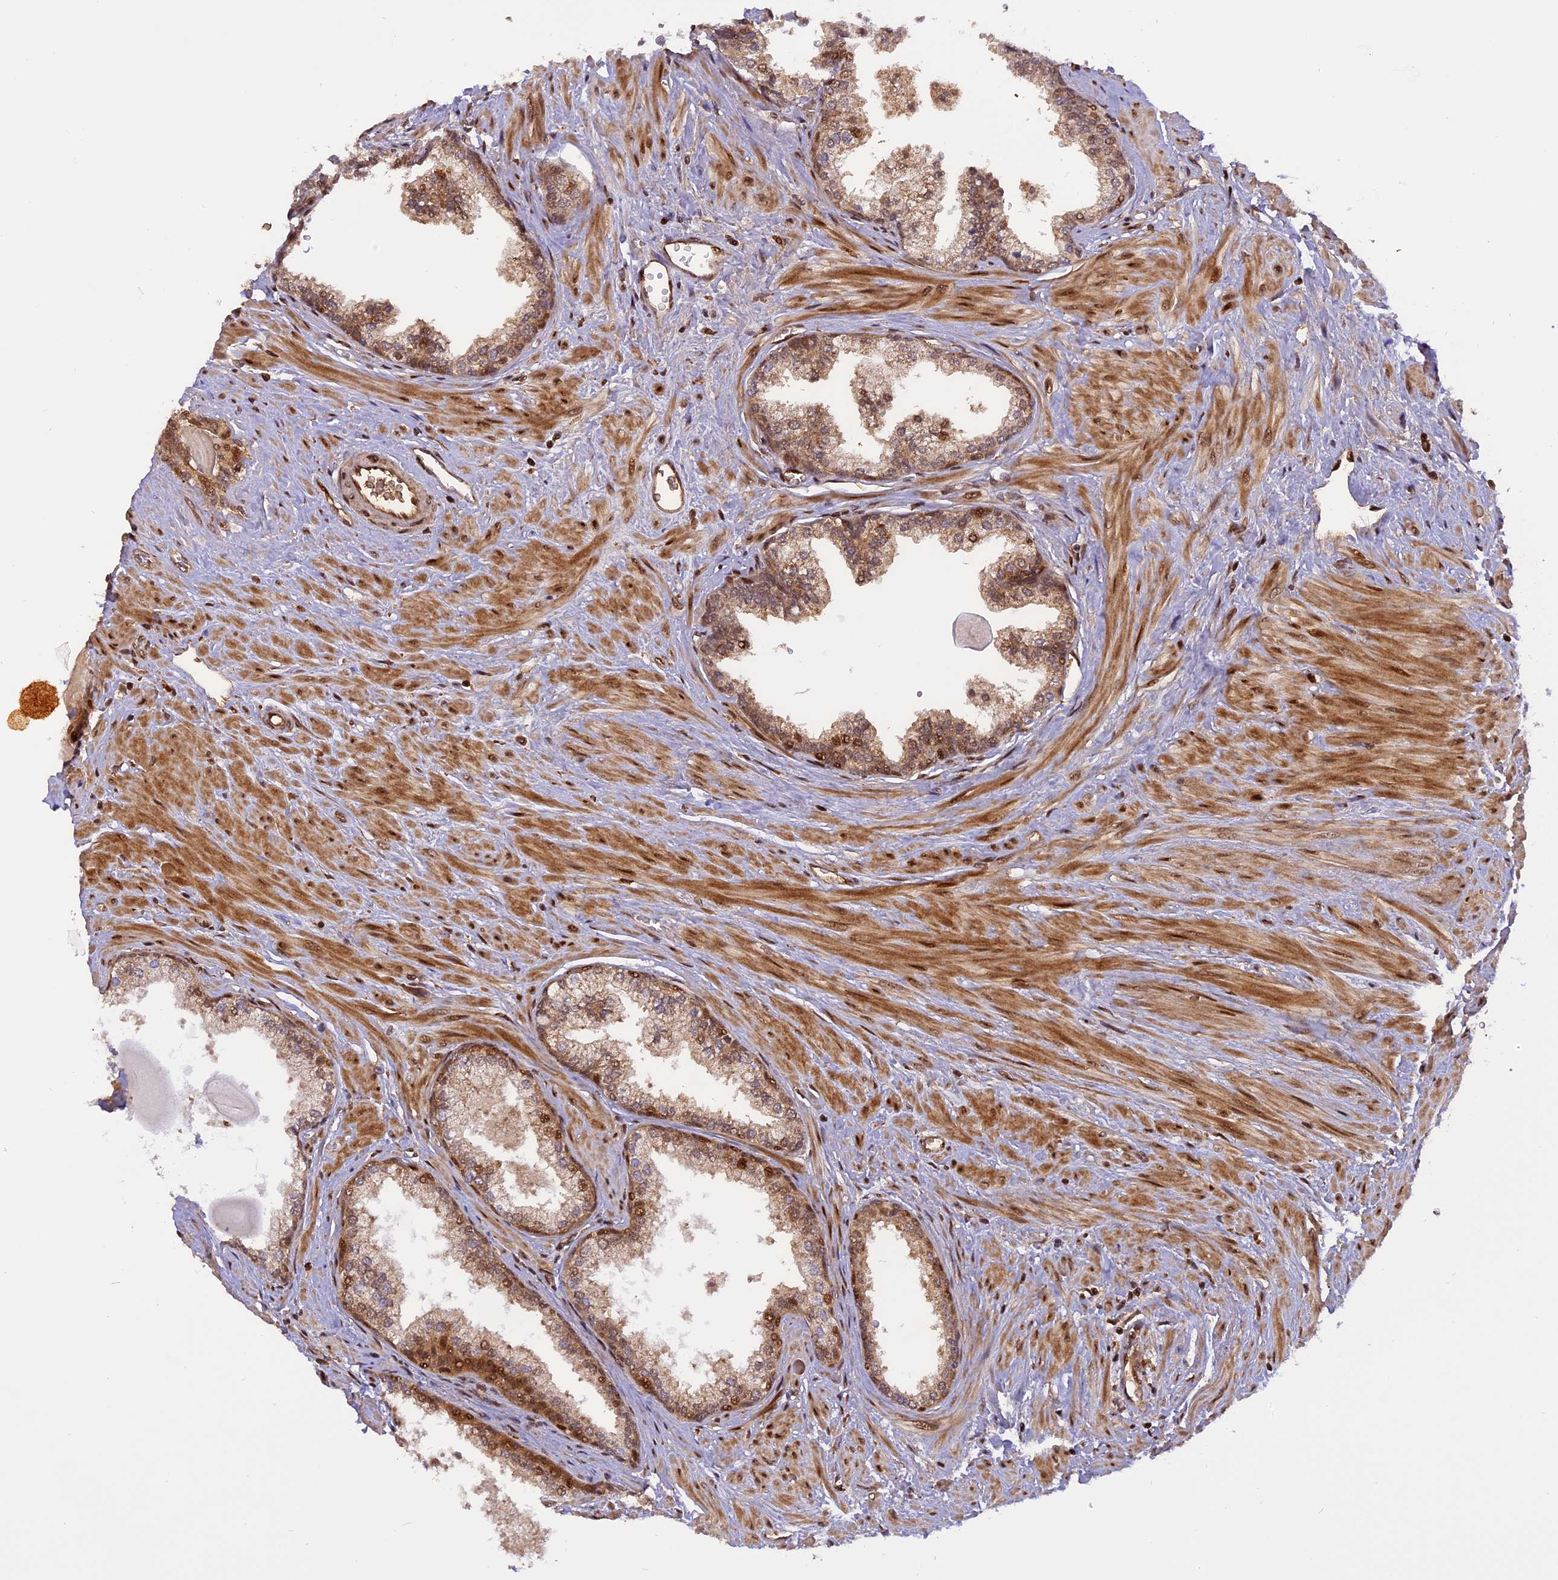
{"staining": {"intensity": "moderate", "quantity": "25%-75%", "location": "cytoplasmic/membranous,nuclear"}, "tissue": "prostate", "cell_type": "Glandular cells", "image_type": "normal", "snomed": [{"axis": "morphology", "description": "Normal tissue, NOS"}, {"axis": "topography", "description": "Prostate"}], "caption": "Brown immunohistochemical staining in normal prostate demonstrates moderate cytoplasmic/membranous,nuclear staining in approximately 25%-75% of glandular cells.", "gene": "MICALL1", "patient": {"sex": "male", "age": 57}}